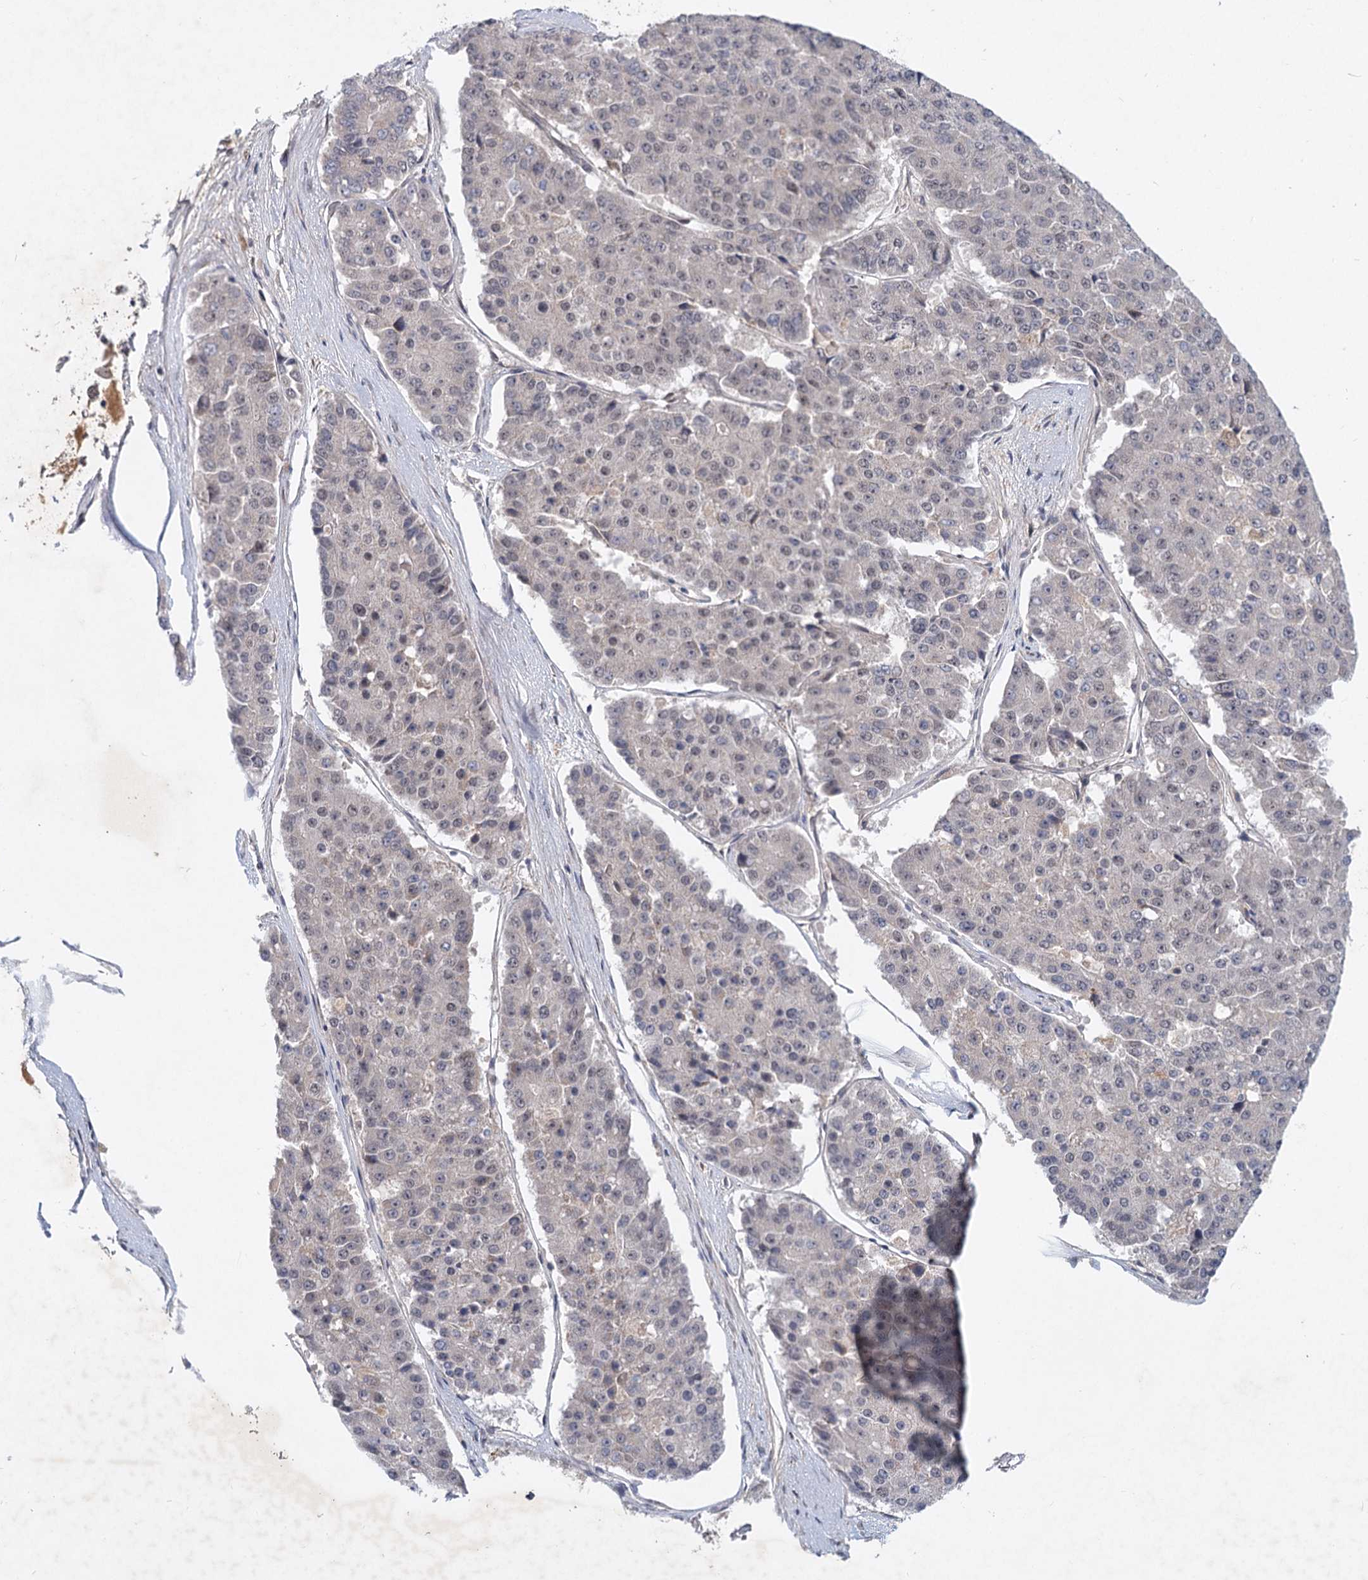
{"staining": {"intensity": "negative", "quantity": "none", "location": "none"}, "tissue": "pancreatic cancer", "cell_type": "Tumor cells", "image_type": "cancer", "snomed": [{"axis": "morphology", "description": "Adenocarcinoma, NOS"}, {"axis": "topography", "description": "Pancreas"}], "caption": "IHC micrograph of human pancreatic cancer stained for a protein (brown), which exhibits no positivity in tumor cells. Nuclei are stained in blue.", "gene": "AP3B1", "patient": {"sex": "male", "age": 50}}